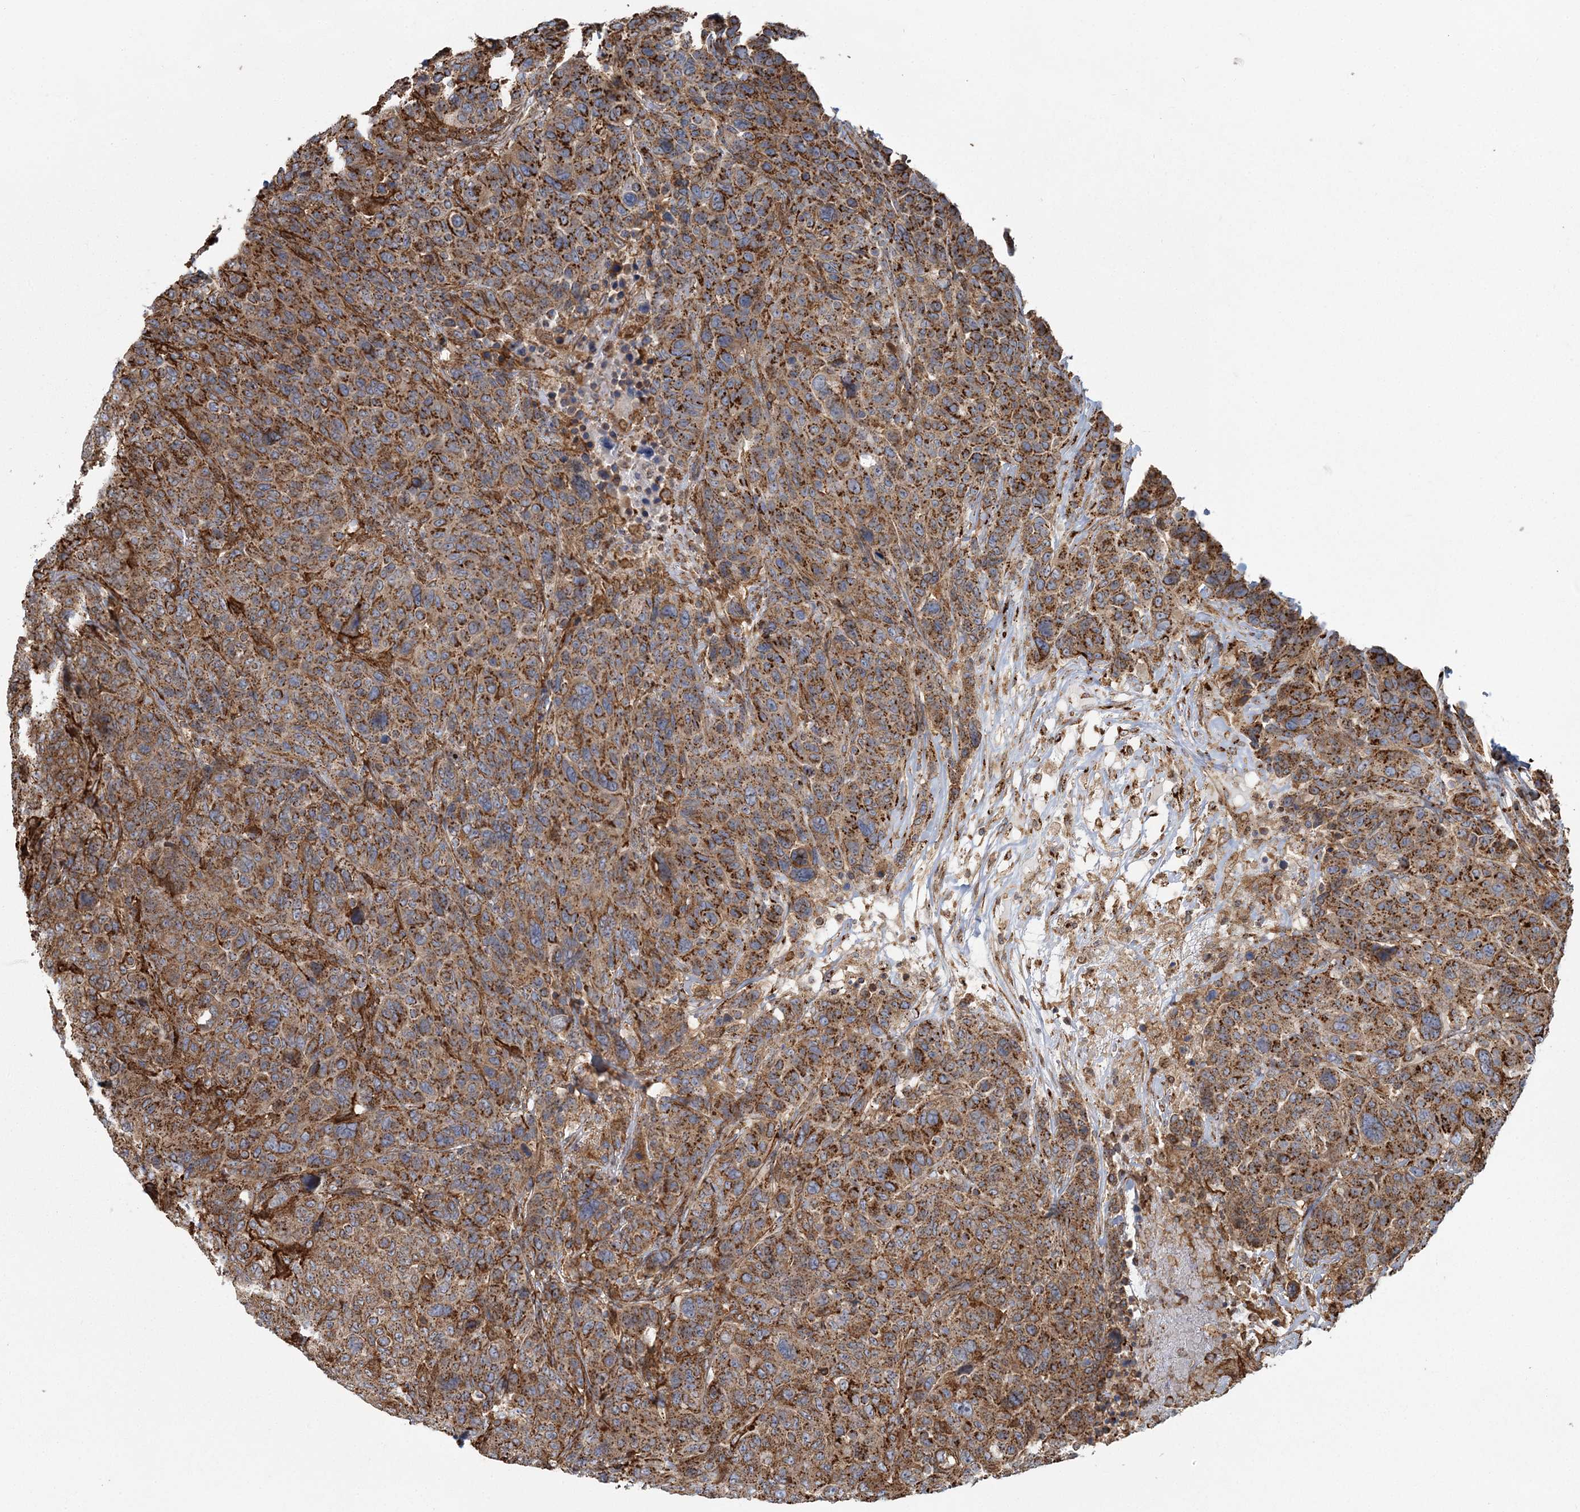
{"staining": {"intensity": "moderate", "quantity": ">75%", "location": "cytoplasmic/membranous"}, "tissue": "breast cancer", "cell_type": "Tumor cells", "image_type": "cancer", "snomed": [{"axis": "morphology", "description": "Duct carcinoma"}, {"axis": "topography", "description": "Breast"}], "caption": "Protein positivity by immunohistochemistry (IHC) displays moderate cytoplasmic/membranous expression in approximately >75% of tumor cells in breast cancer.", "gene": "TRAF3IP2", "patient": {"sex": "female", "age": 37}}